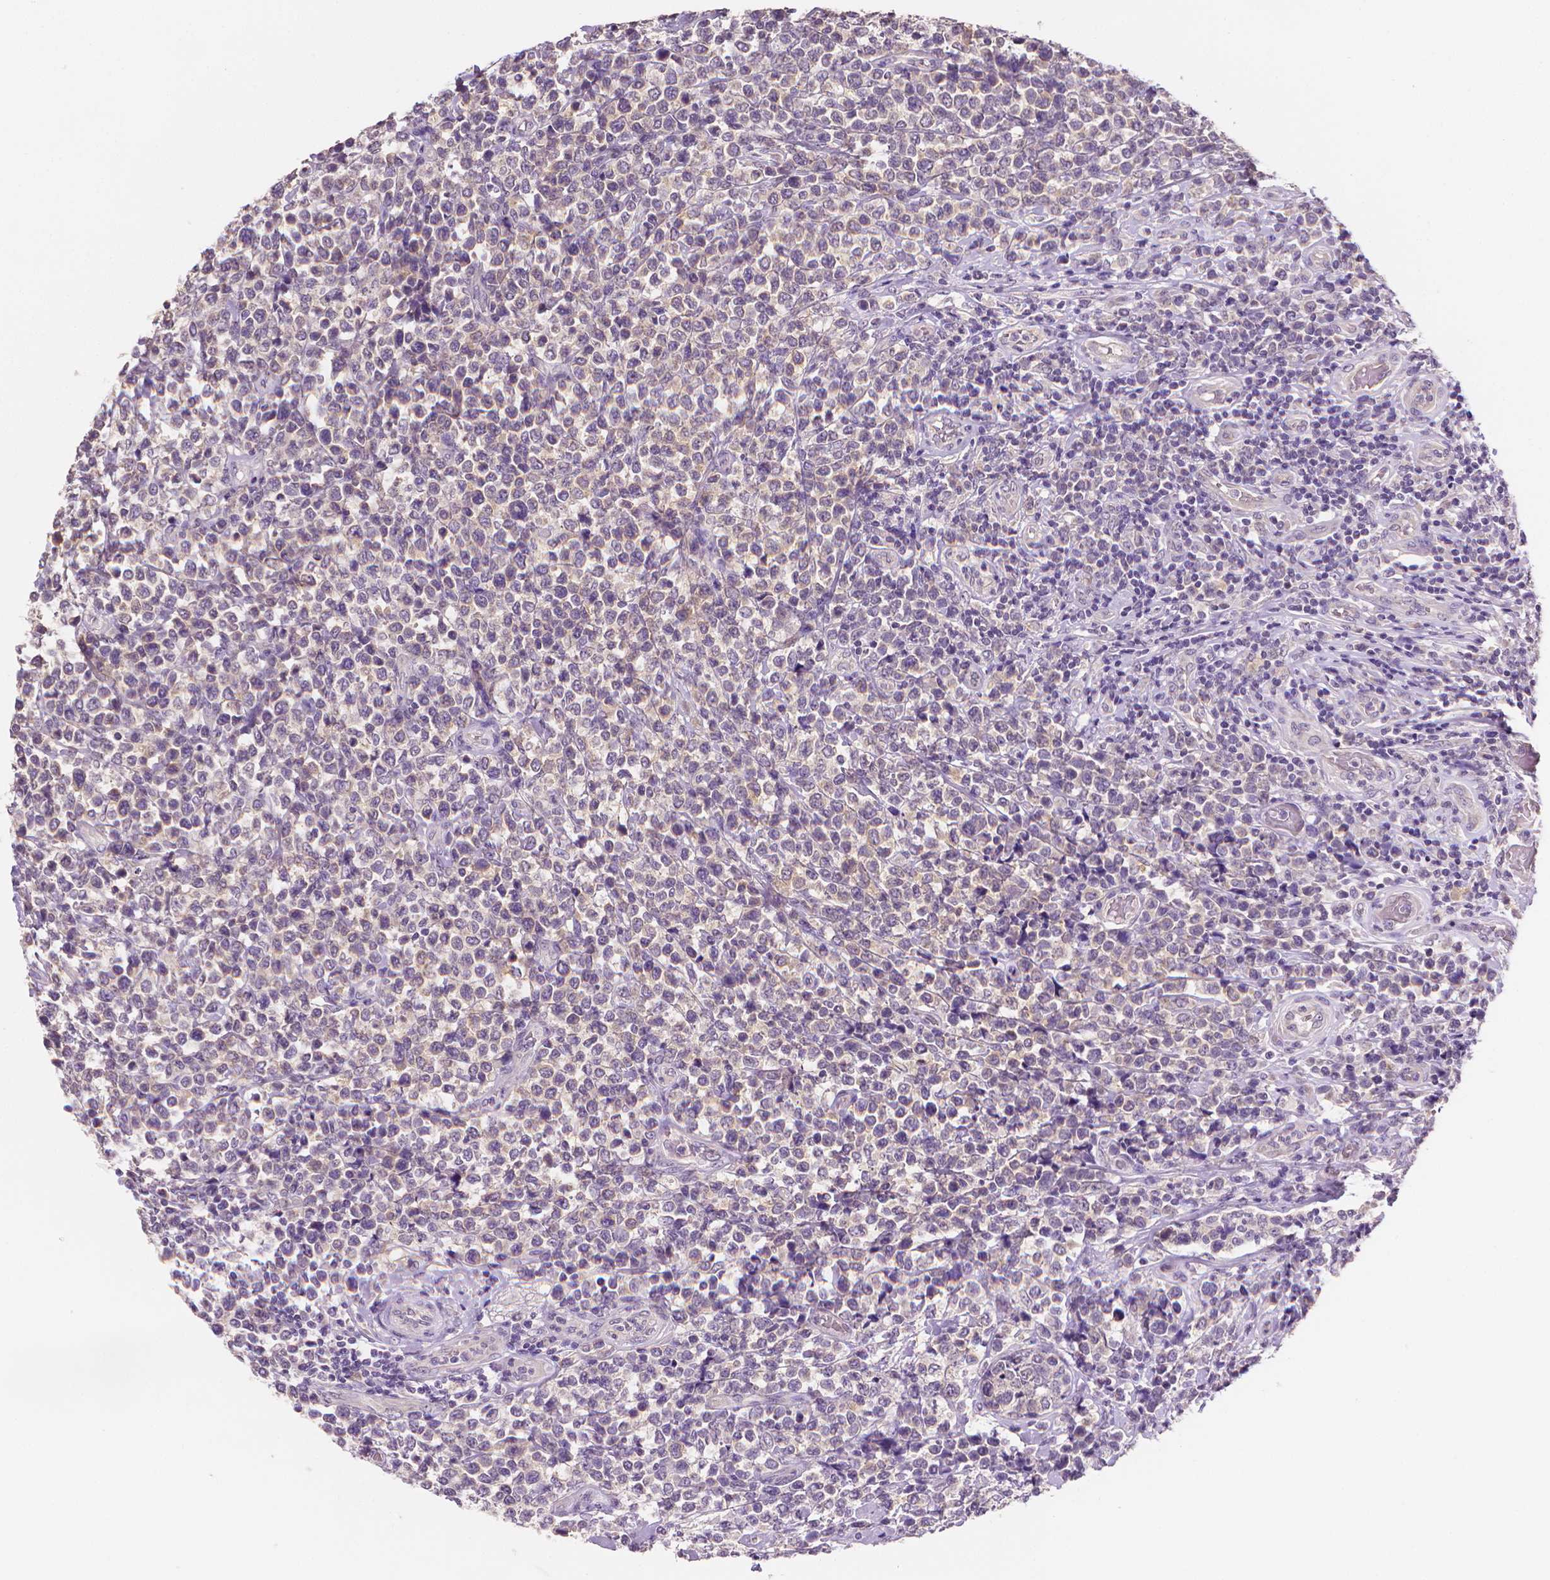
{"staining": {"intensity": "negative", "quantity": "none", "location": "none"}, "tissue": "lymphoma", "cell_type": "Tumor cells", "image_type": "cancer", "snomed": [{"axis": "morphology", "description": "Malignant lymphoma, non-Hodgkin's type, High grade"}, {"axis": "topography", "description": "Soft tissue"}], "caption": "Tumor cells show no significant positivity in high-grade malignant lymphoma, non-Hodgkin's type.", "gene": "FASN", "patient": {"sex": "female", "age": 56}}